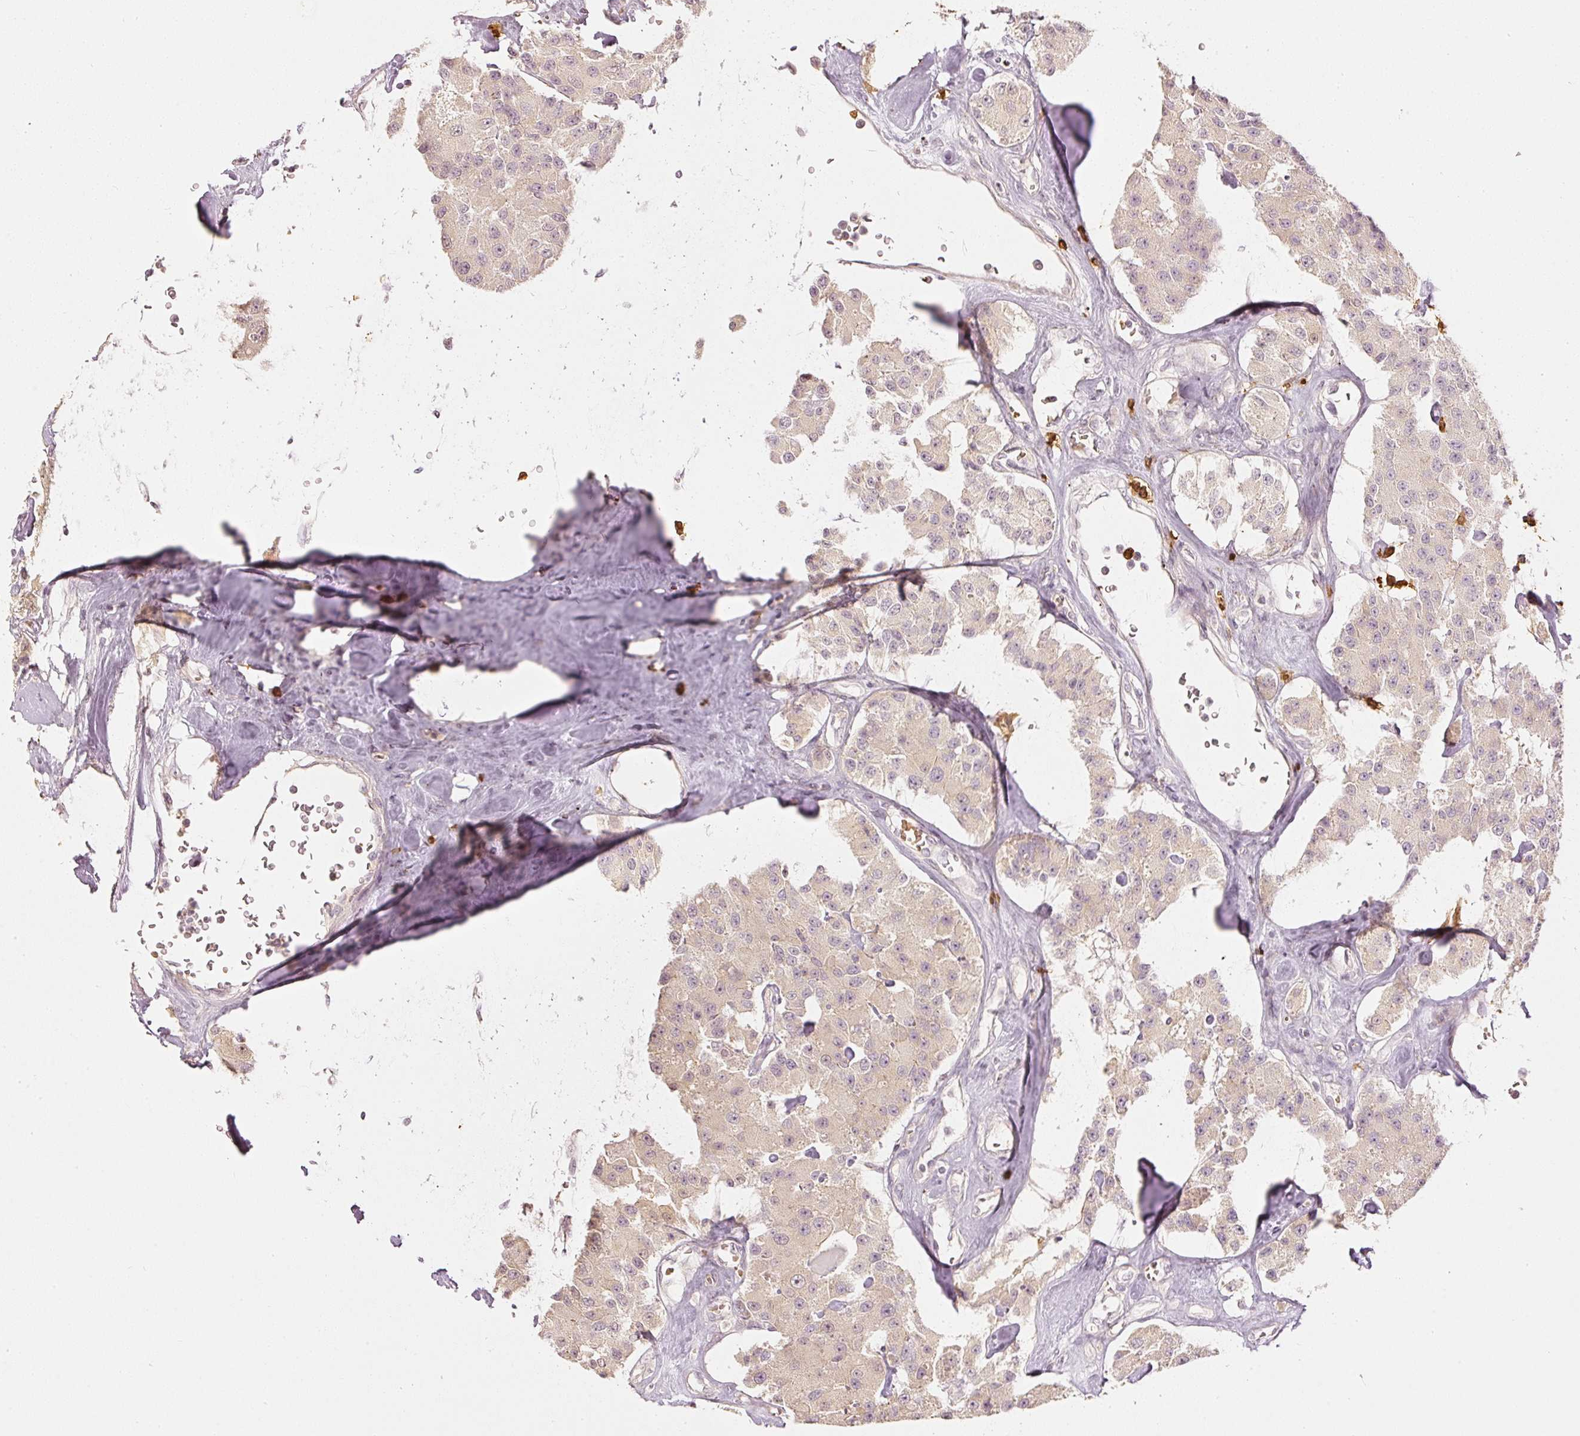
{"staining": {"intensity": "weak", "quantity": ">75%", "location": "cytoplasmic/membranous"}, "tissue": "carcinoid", "cell_type": "Tumor cells", "image_type": "cancer", "snomed": [{"axis": "morphology", "description": "Carcinoid, malignant, NOS"}, {"axis": "topography", "description": "Pancreas"}], "caption": "Carcinoid stained with DAB immunohistochemistry (IHC) reveals low levels of weak cytoplasmic/membranous expression in about >75% of tumor cells.", "gene": "GZMA", "patient": {"sex": "male", "age": 41}}